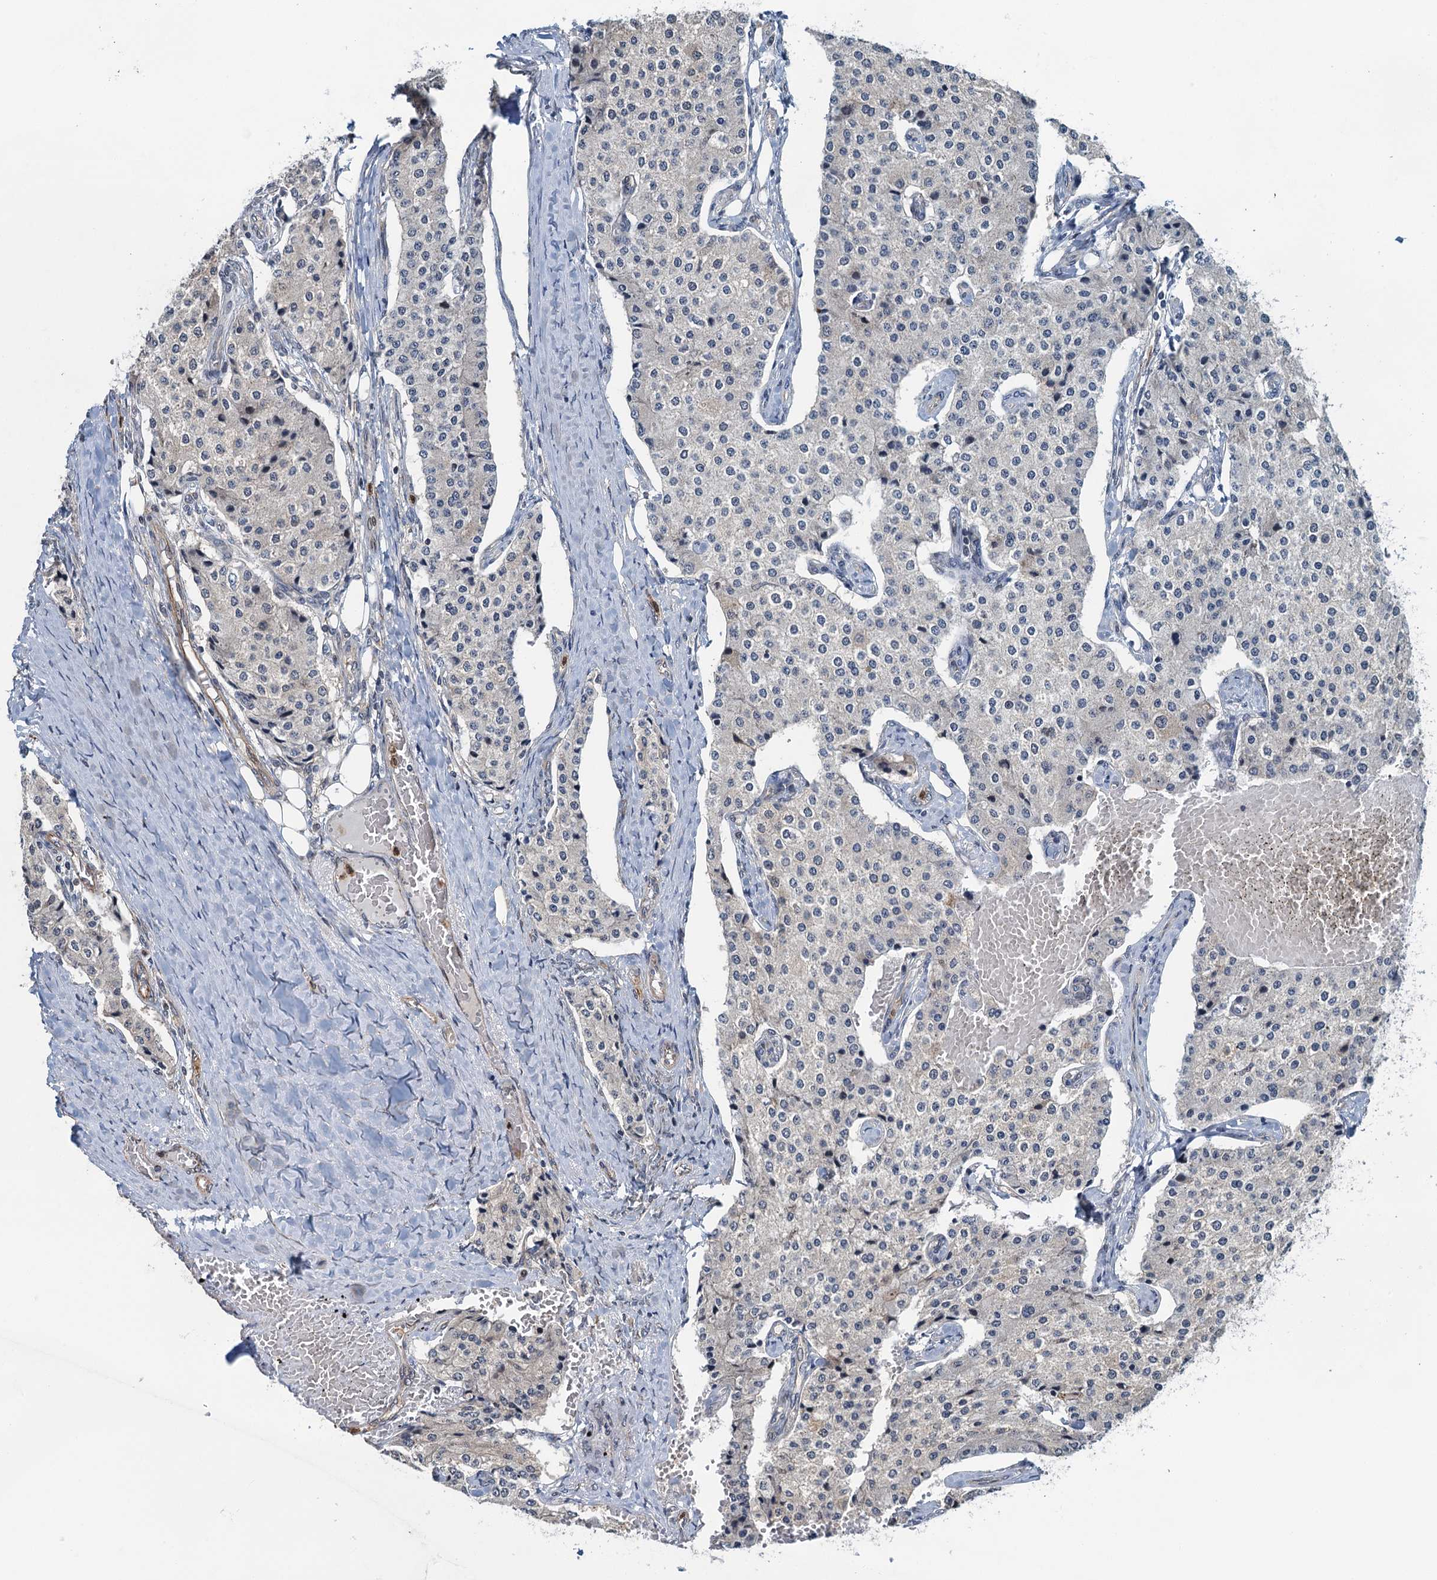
{"staining": {"intensity": "negative", "quantity": "none", "location": "none"}, "tissue": "carcinoid", "cell_type": "Tumor cells", "image_type": "cancer", "snomed": [{"axis": "morphology", "description": "Carcinoid, malignant, NOS"}, {"axis": "topography", "description": "Colon"}], "caption": "High magnification brightfield microscopy of carcinoid stained with DAB (brown) and counterstained with hematoxylin (blue): tumor cells show no significant staining.", "gene": "WHAMM", "patient": {"sex": "female", "age": 52}}